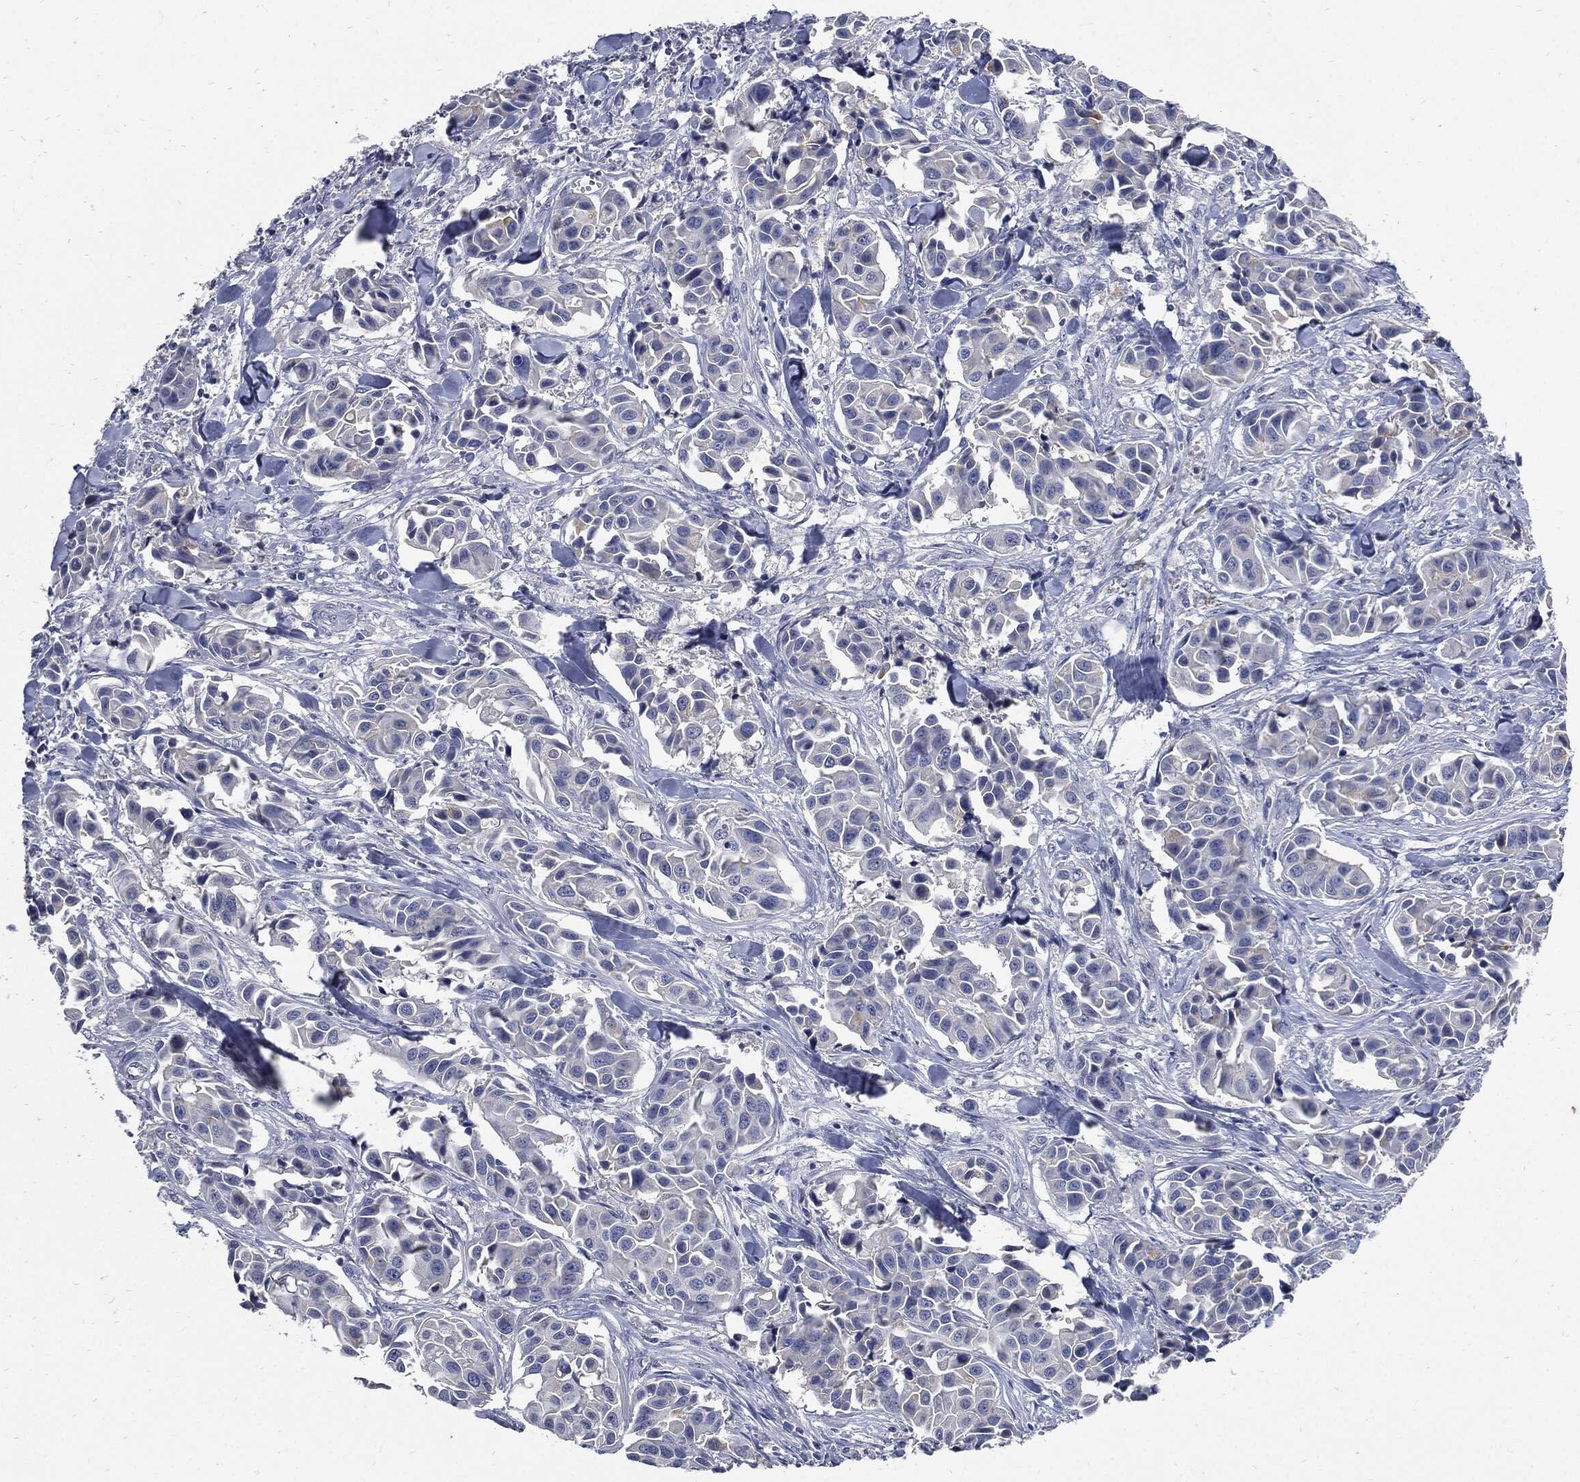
{"staining": {"intensity": "negative", "quantity": "none", "location": "none"}, "tissue": "head and neck cancer", "cell_type": "Tumor cells", "image_type": "cancer", "snomed": [{"axis": "morphology", "description": "Adenocarcinoma, NOS"}, {"axis": "topography", "description": "Head-Neck"}], "caption": "The micrograph shows no staining of tumor cells in head and neck cancer (adenocarcinoma).", "gene": "CPE", "patient": {"sex": "male", "age": 76}}